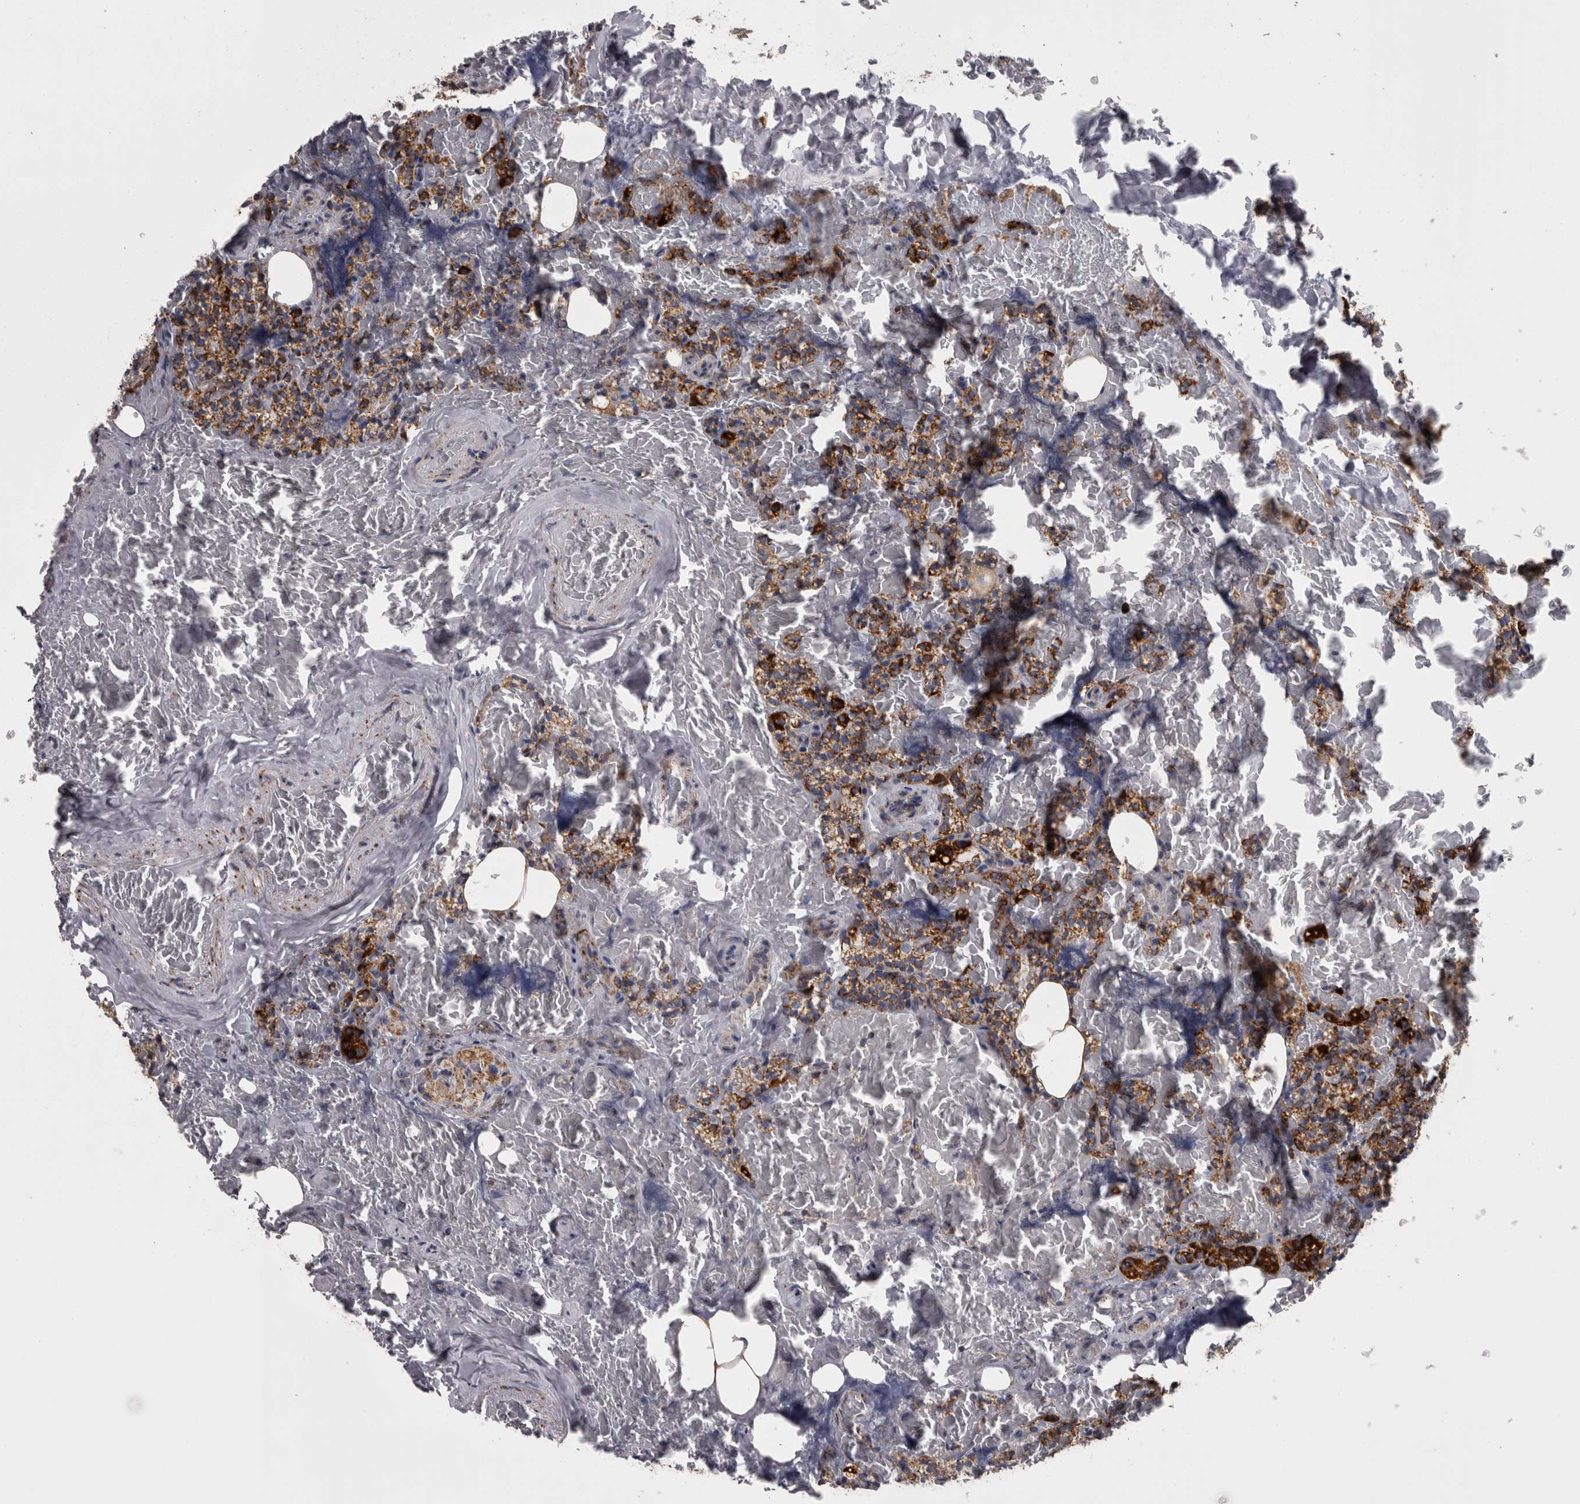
{"staining": {"intensity": "strong", "quantity": "25%-75%", "location": "cytoplasmic/membranous"}, "tissue": "parathyroid gland", "cell_type": "Glandular cells", "image_type": "normal", "snomed": [{"axis": "morphology", "description": "Normal tissue, NOS"}, {"axis": "topography", "description": "Parathyroid gland"}], "caption": "A brown stain shows strong cytoplasmic/membranous expression of a protein in glandular cells of benign human parathyroid gland. Using DAB (3,3'-diaminobenzidine) (brown) and hematoxylin (blue) stains, captured at high magnification using brightfield microscopy.", "gene": "DBT", "patient": {"sex": "female", "age": 78}}